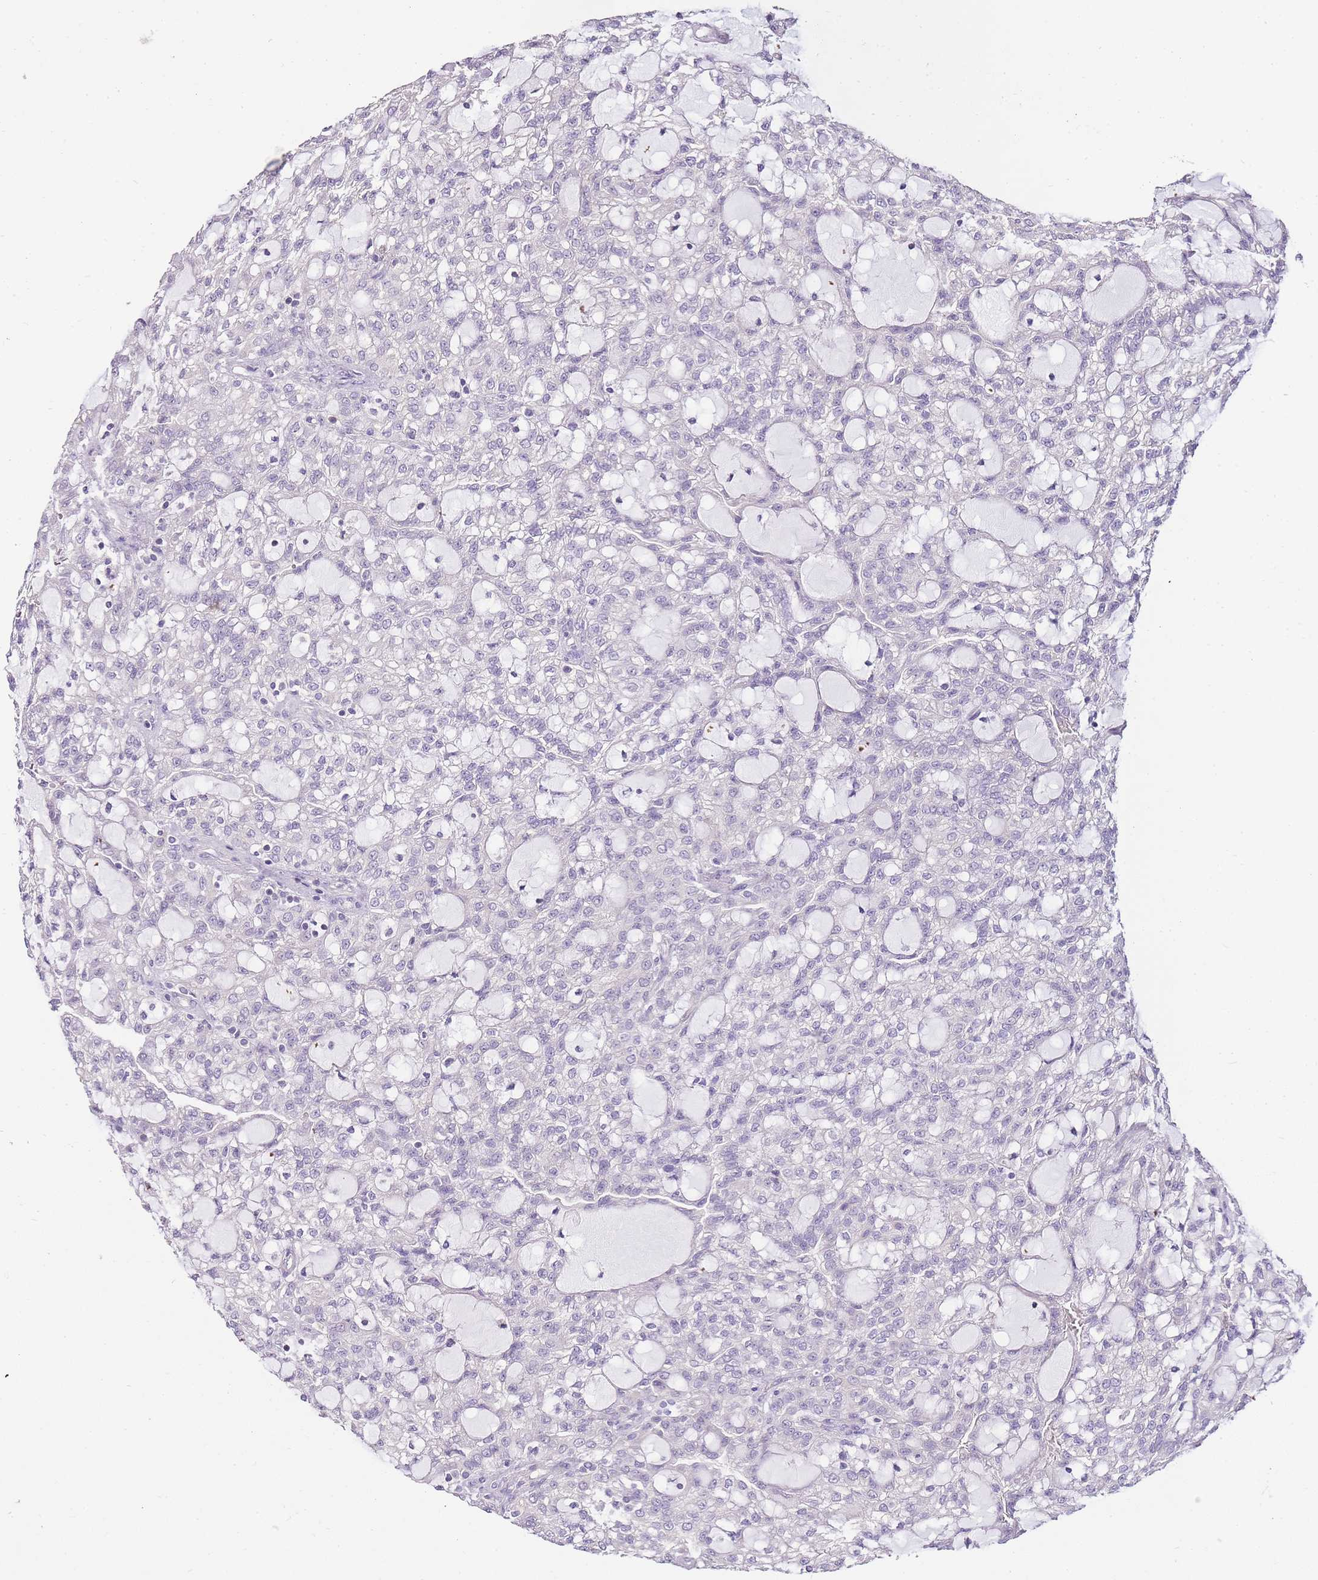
{"staining": {"intensity": "negative", "quantity": "none", "location": "none"}, "tissue": "renal cancer", "cell_type": "Tumor cells", "image_type": "cancer", "snomed": [{"axis": "morphology", "description": "Adenocarcinoma, NOS"}, {"axis": "topography", "description": "Kidney"}], "caption": "Tumor cells are negative for brown protein staining in renal adenocarcinoma.", "gene": "ZBP1", "patient": {"sex": "male", "age": 63}}